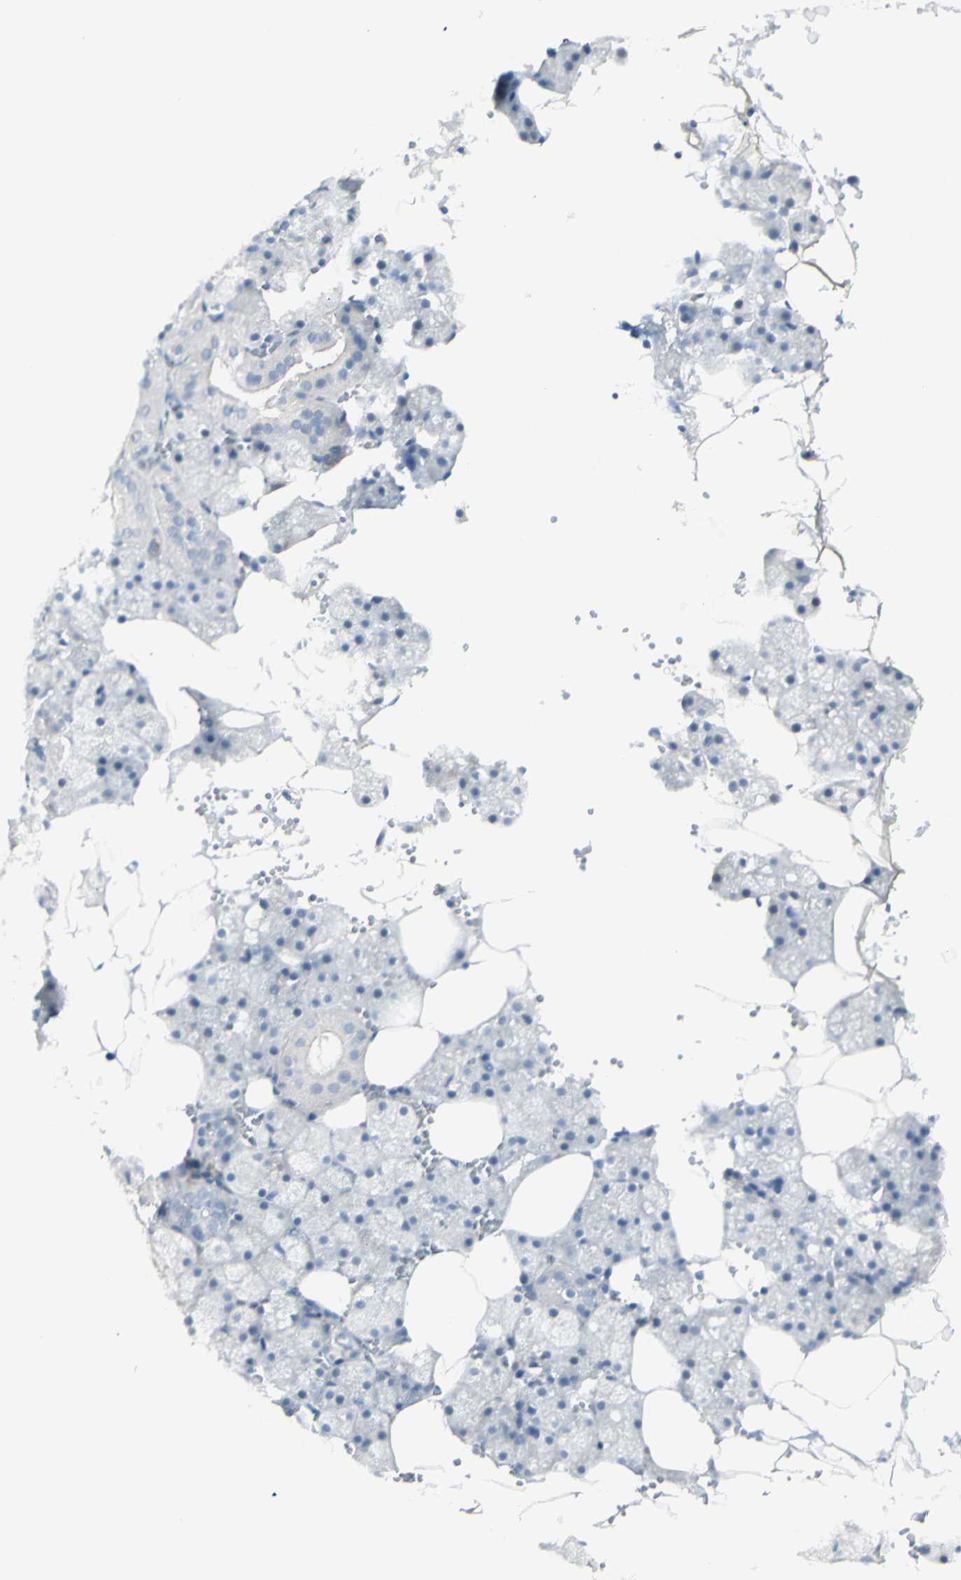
{"staining": {"intensity": "negative", "quantity": "none", "location": "none"}, "tissue": "salivary gland", "cell_type": "Glandular cells", "image_type": "normal", "snomed": [{"axis": "morphology", "description": "Normal tissue, NOS"}, {"axis": "topography", "description": "Salivary gland"}], "caption": "A high-resolution histopathology image shows immunohistochemistry (IHC) staining of normal salivary gland, which demonstrates no significant staining in glandular cells.", "gene": "NDST4", "patient": {"sex": "male", "age": 62}}